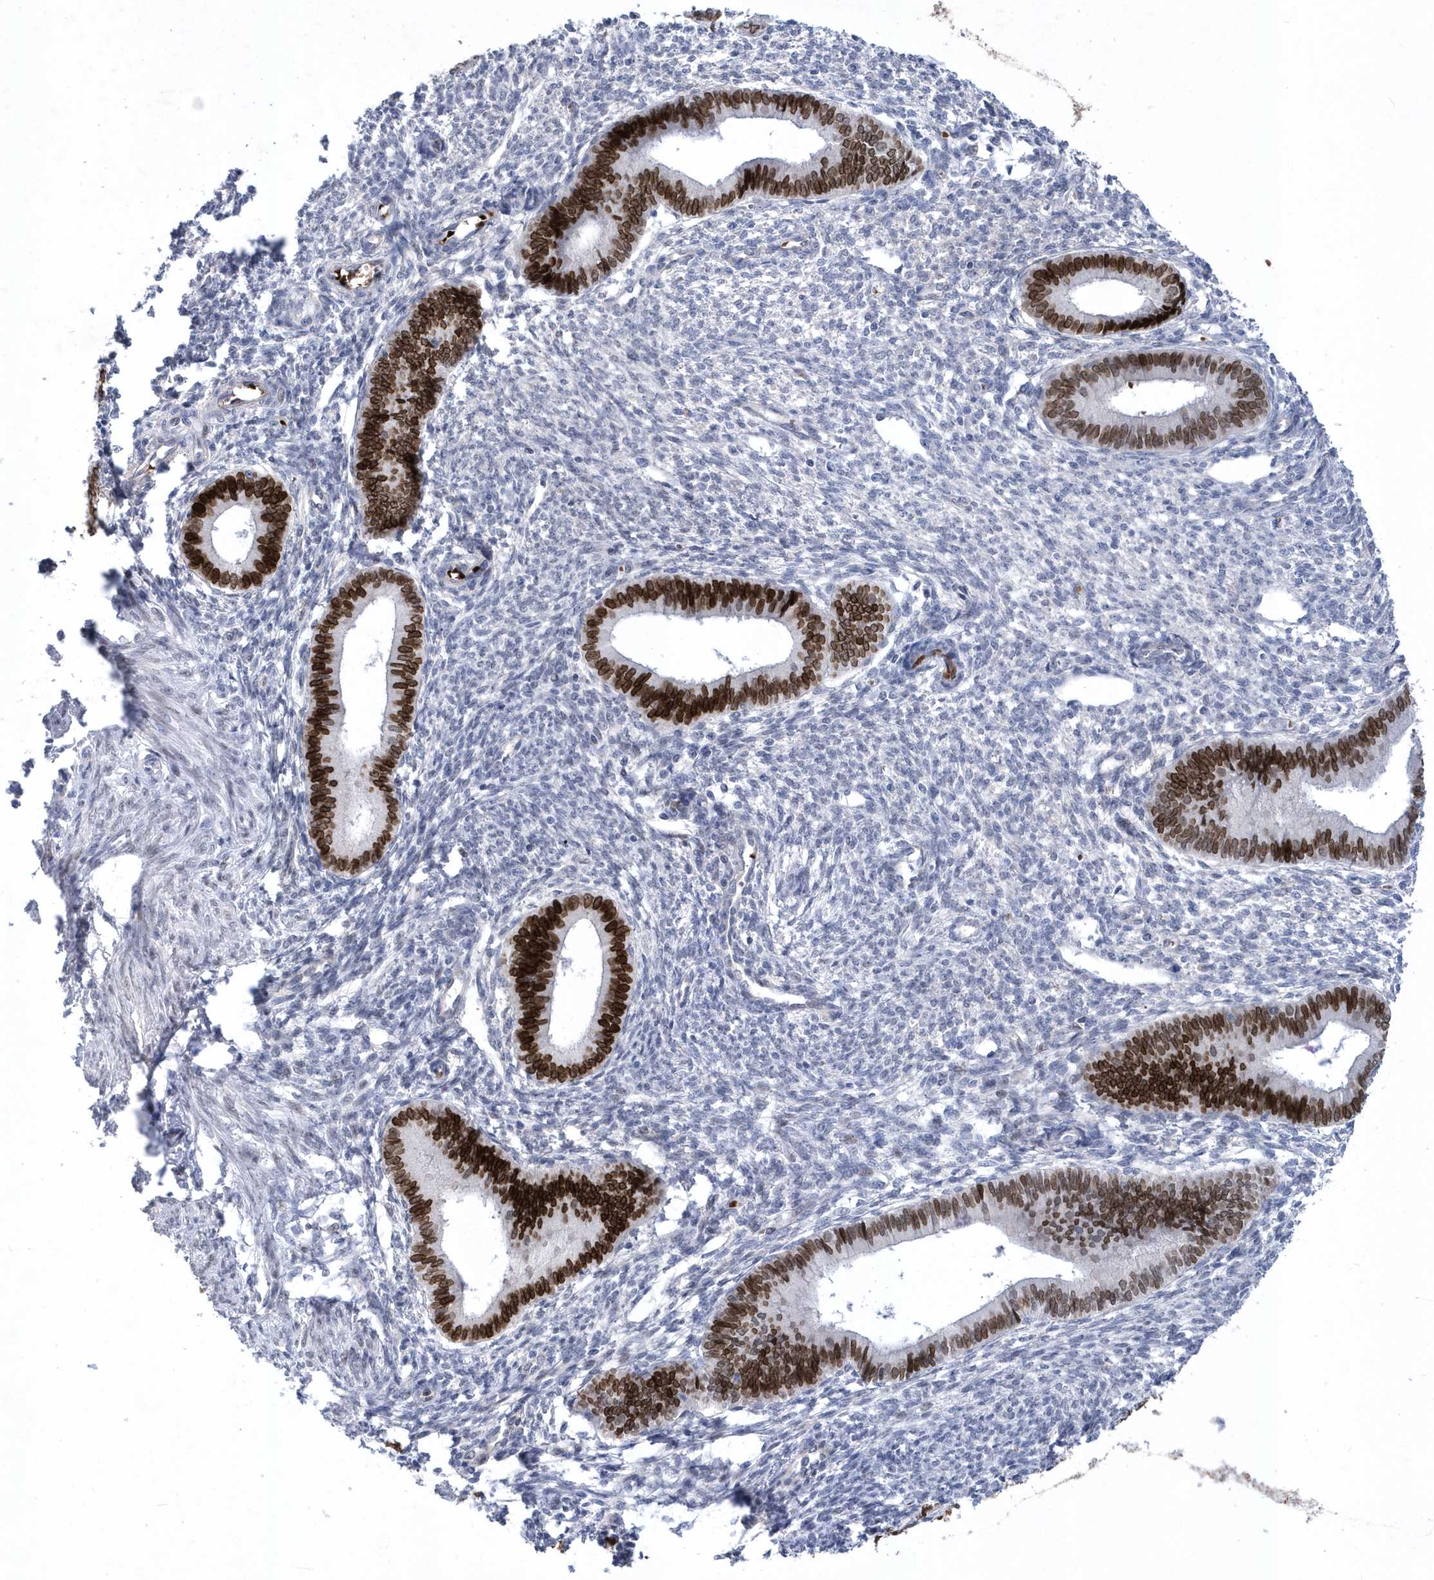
{"staining": {"intensity": "negative", "quantity": "none", "location": "none"}, "tissue": "endometrium", "cell_type": "Cells in endometrial stroma", "image_type": "normal", "snomed": [{"axis": "morphology", "description": "Normal tissue, NOS"}, {"axis": "topography", "description": "Endometrium"}], "caption": "A micrograph of human endometrium is negative for staining in cells in endometrial stroma.", "gene": "ZNF875", "patient": {"sex": "female", "age": 46}}